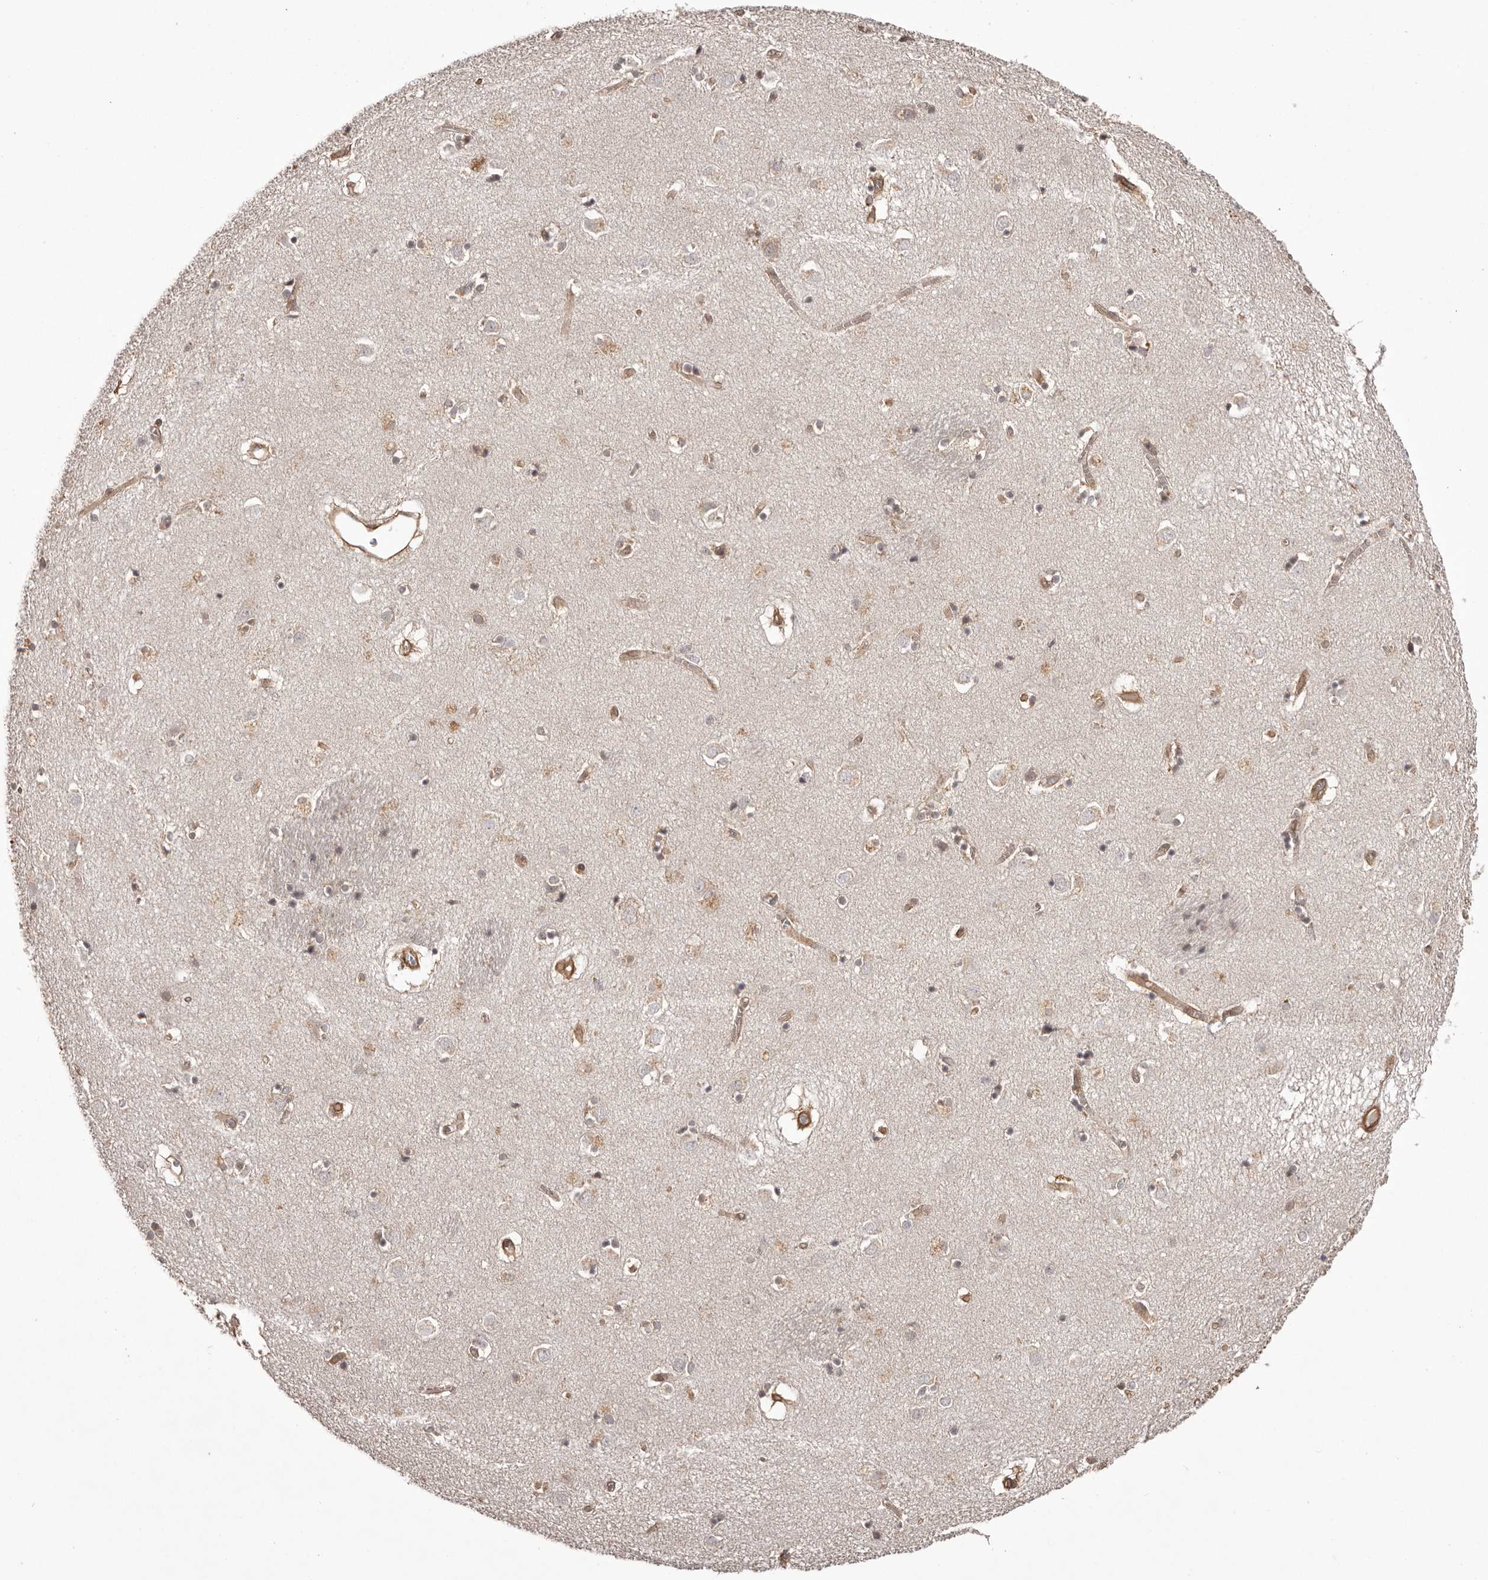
{"staining": {"intensity": "weak", "quantity": "<25%", "location": "cytoplasmic/membranous"}, "tissue": "caudate", "cell_type": "Glial cells", "image_type": "normal", "snomed": [{"axis": "morphology", "description": "Normal tissue, NOS"}, {"axis": "topography", "description": "Lateral ventricle wall"}], "caption": "A micrograph of human caudate is negative for staining in glial cells. The staining was performed using DAB (3,3'-diaminobenzidine) to visualize the protein expression in brown, while the nuclei were stained in blue with hematoxylin (Magnification: 20x).", "gene": "NFKBIA", "patient": {"sex": "male", "age": 70}}